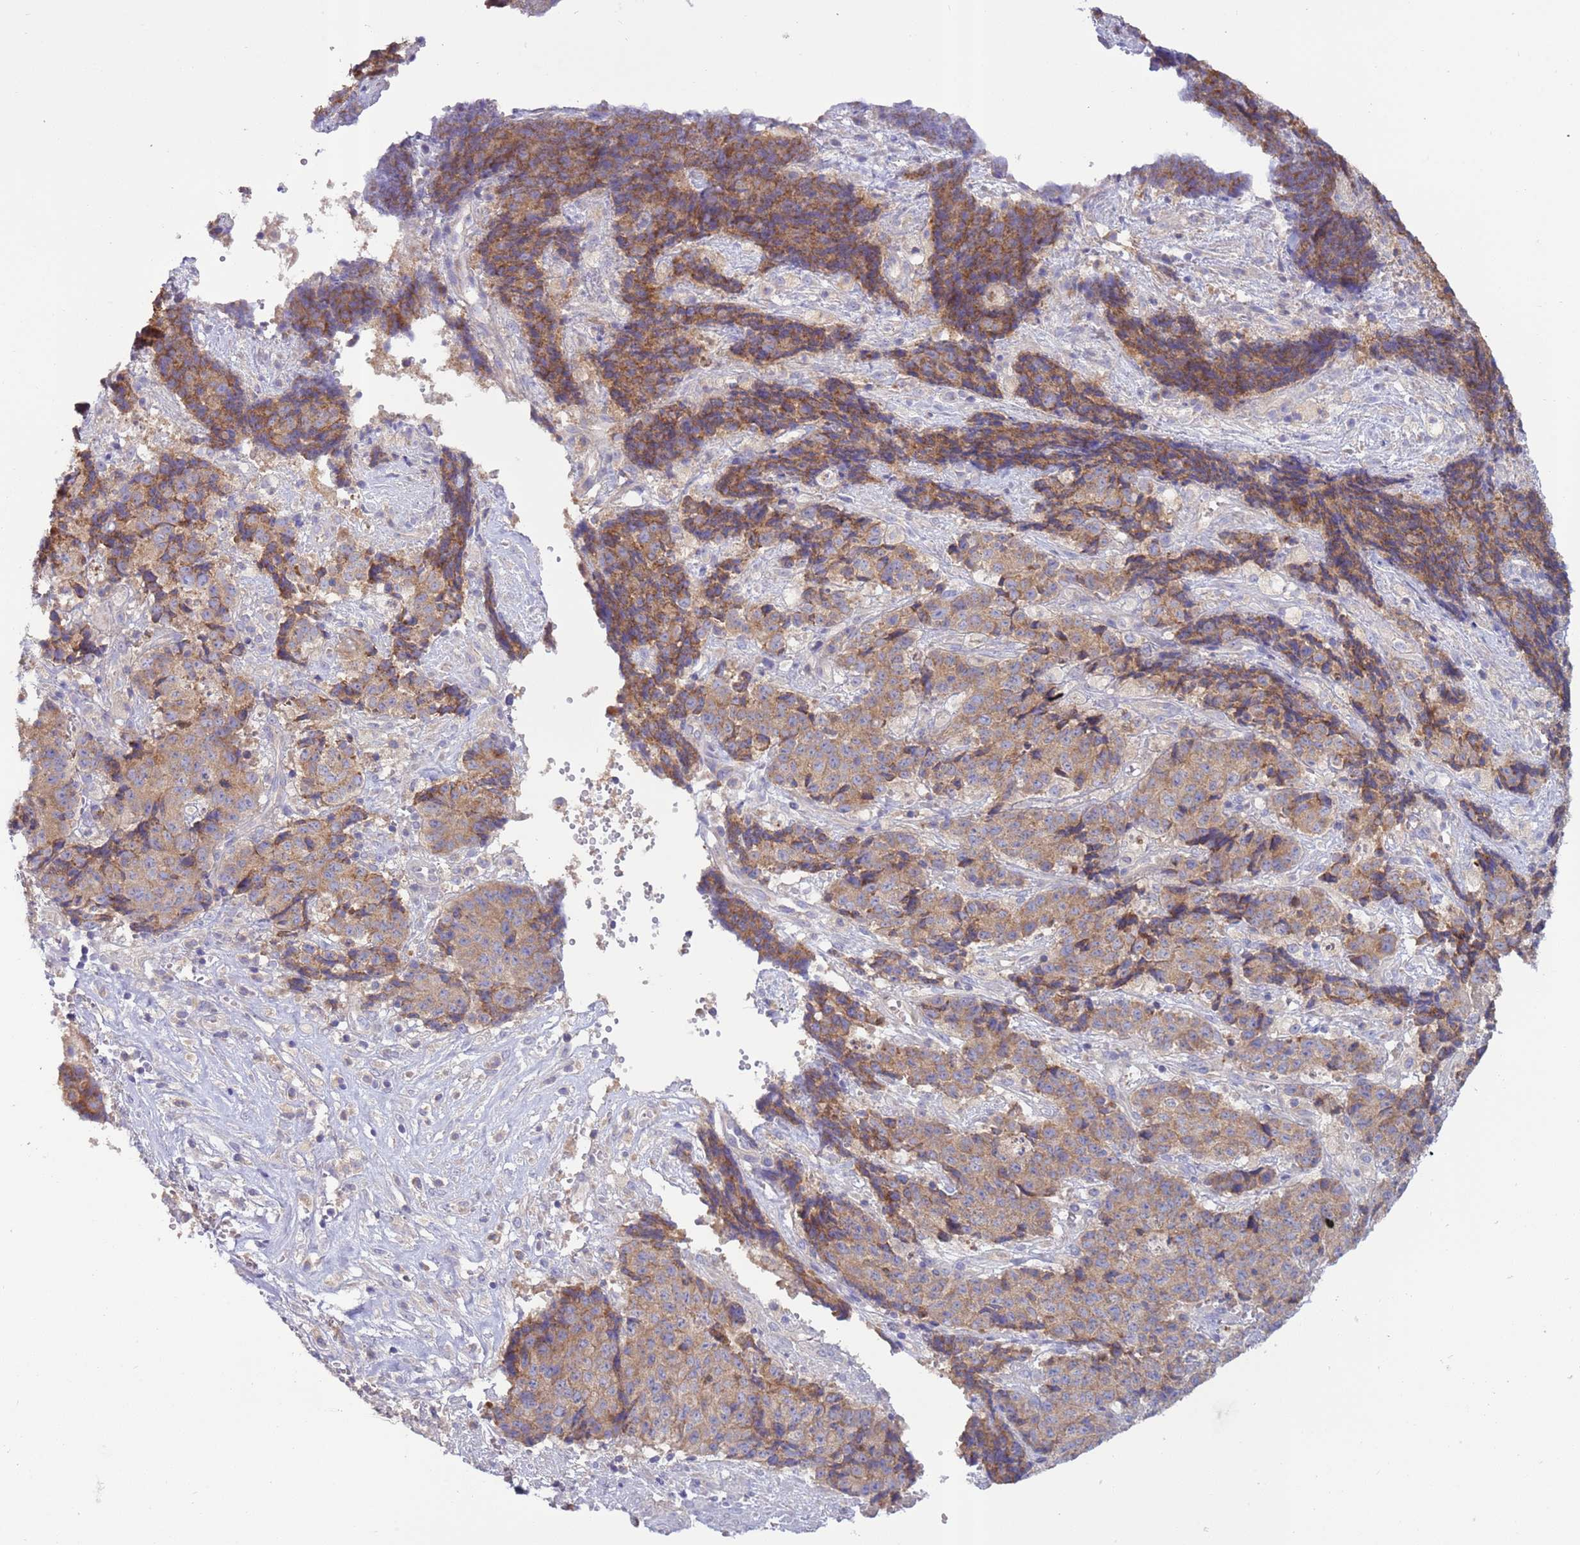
{"staining": {"intensity": "weak", "quantity": ">75%", "location": "cytoplasmic/membranous"}, "tissue": "ovarian cancer", "cell_type": "Tumor cells", "image_type": "cancer", "snomed": [{"axis": "morphology", "description": "Carcinoma, endometroid"}, {"axis": "topography", "description": "Ovary"}], "caption": "A high-resolution photomicrograph shows IHC staining of ovarian cancer (endometroid carcinoma), which reveals weak cytoplasmic/membranous positivity in approximately >75% of tumor cells.", "gene": "UQCRQ", "patient": {"sex": "female", "age": 42}}